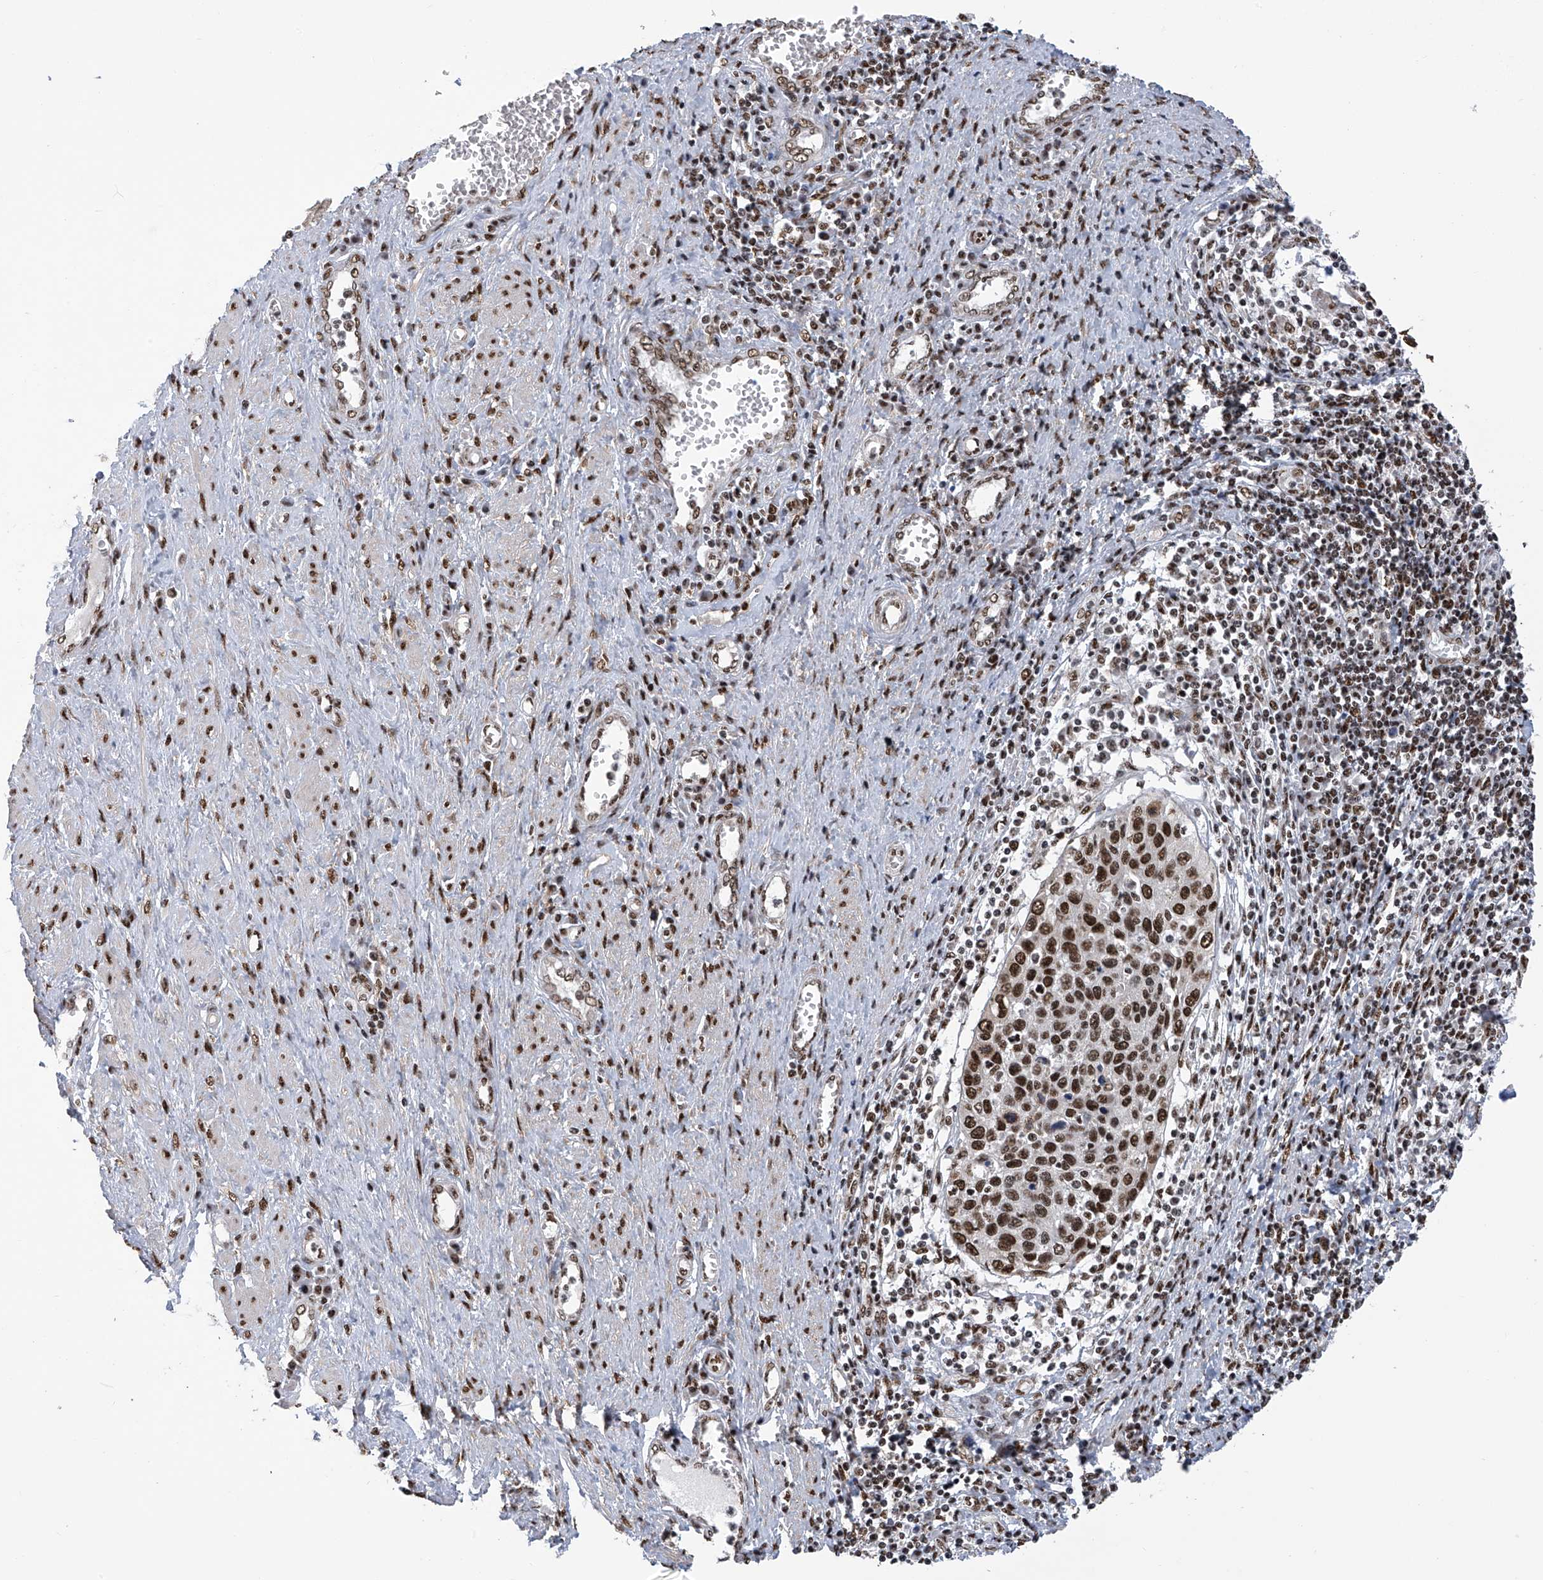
{"staining": {"intensity": "strong", "quantity": ">75%", "location": "nuclear"}, "tissue": "cervical cancer", "cell_type": "Tumor cells", "image_type": "cancer", "snomed": [{"axis": "morphology", "description": "Squamous cell carcinoma, NOS"}, {"axis": "topography", "description": "Cervix"}], "caption": "Immunohistochemical staining of cervical cancer (squamous cell carcinoma) demonstrates strong nuclear protein staining in about >75% of tumor cells.", "gene": "APLF", "patient": {"sex": "female", "age": 32}}